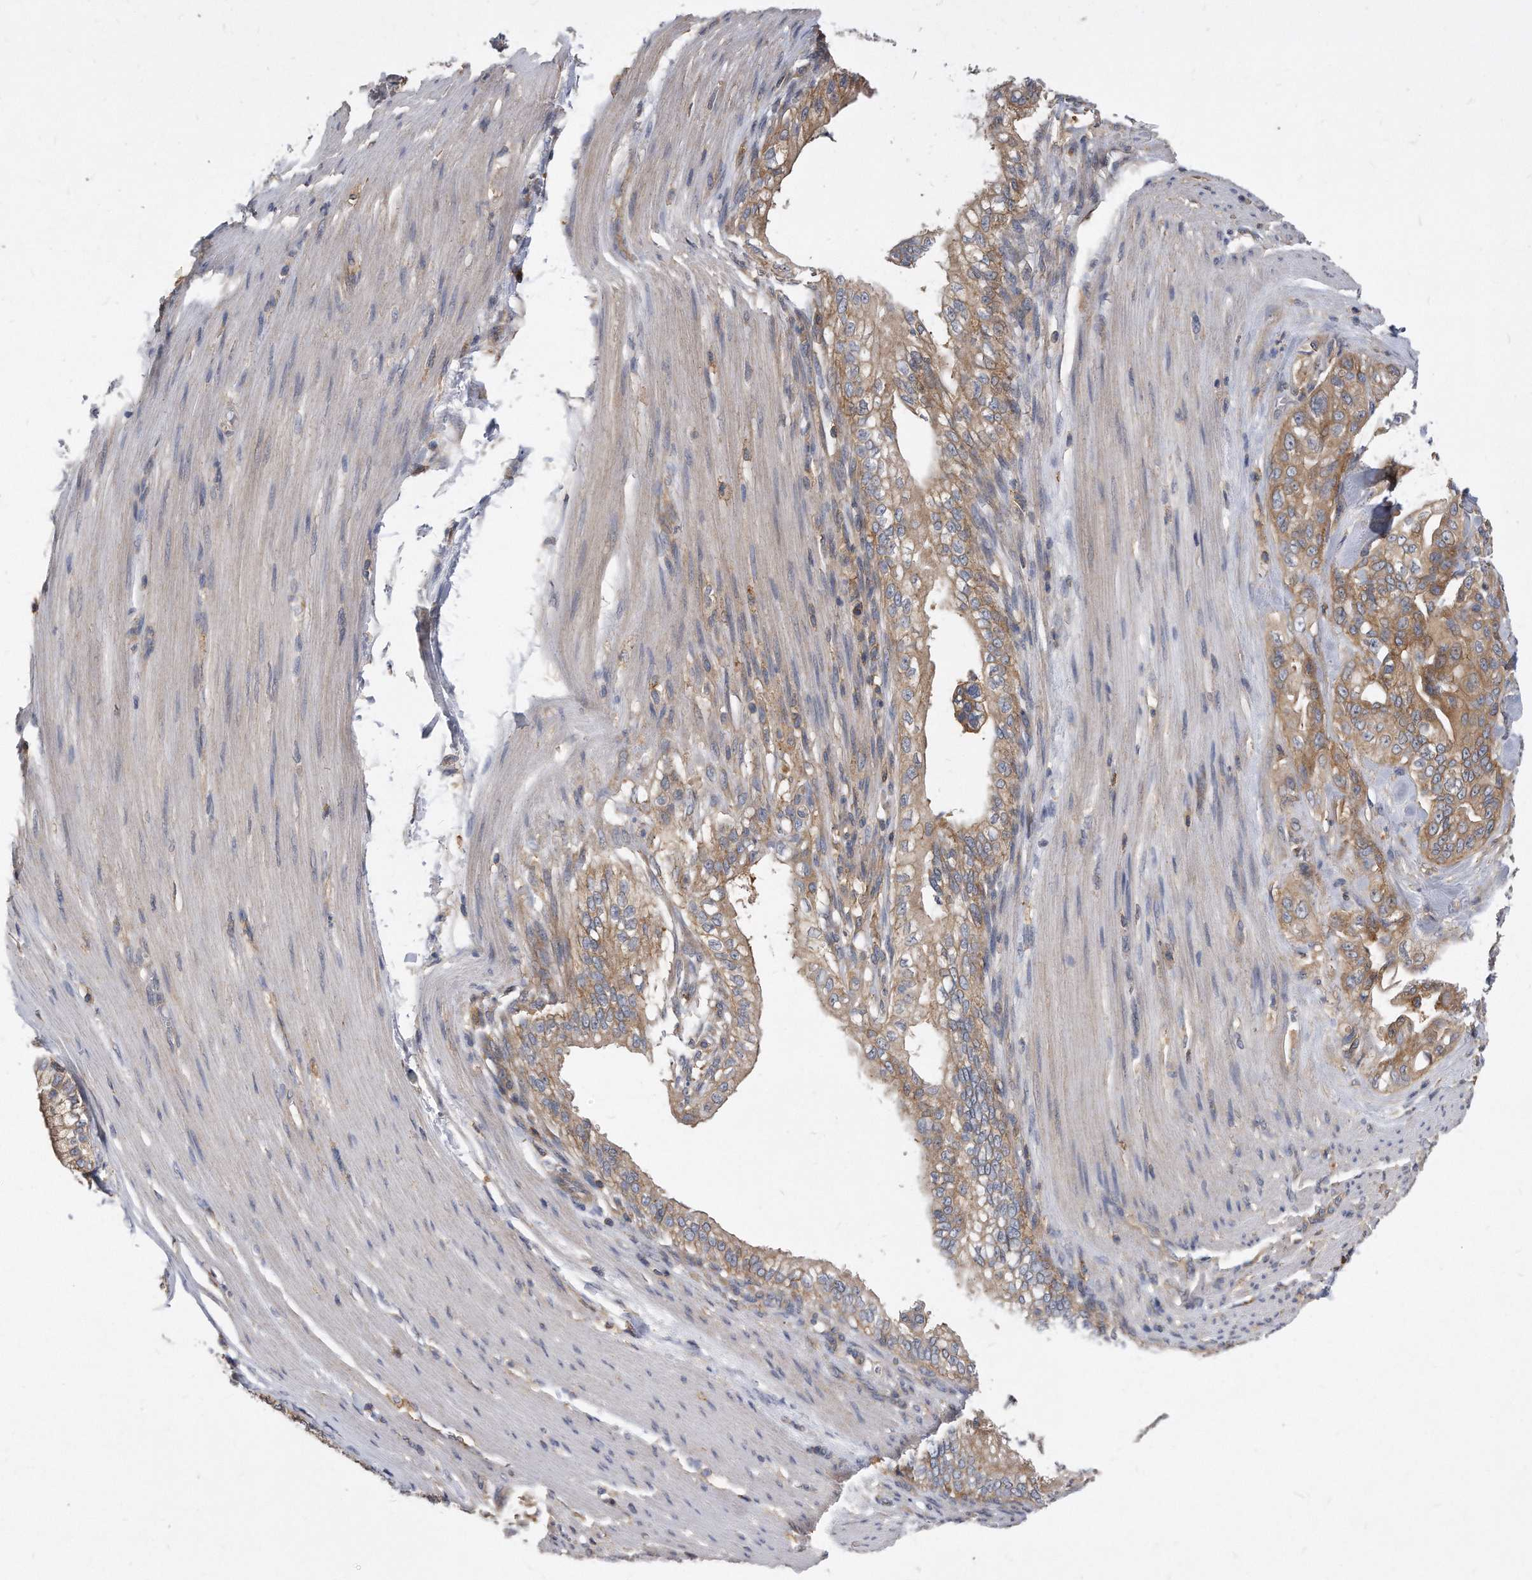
{"staining": {"intensity": "weak", "quantity": "25%-75%", "location": "cytoplasmic/membranous"}, "tissue": "pancreatic cancer", "cell_type": "Tumor cells", "image_type": "cancer", "snomed": [{"axis": "morphology", "description": "Normal tissue, NOS"}, {"axis": "topography", "description": "Pancreas"}], "caption": "Protein expression analysis of pancreatic cancer shows weak cytoplasmic/membranous positivity in approximately 25%-75% of tumor cells.", "gene": "ATG5", "patient": {"sex": "male", "age": 42}}